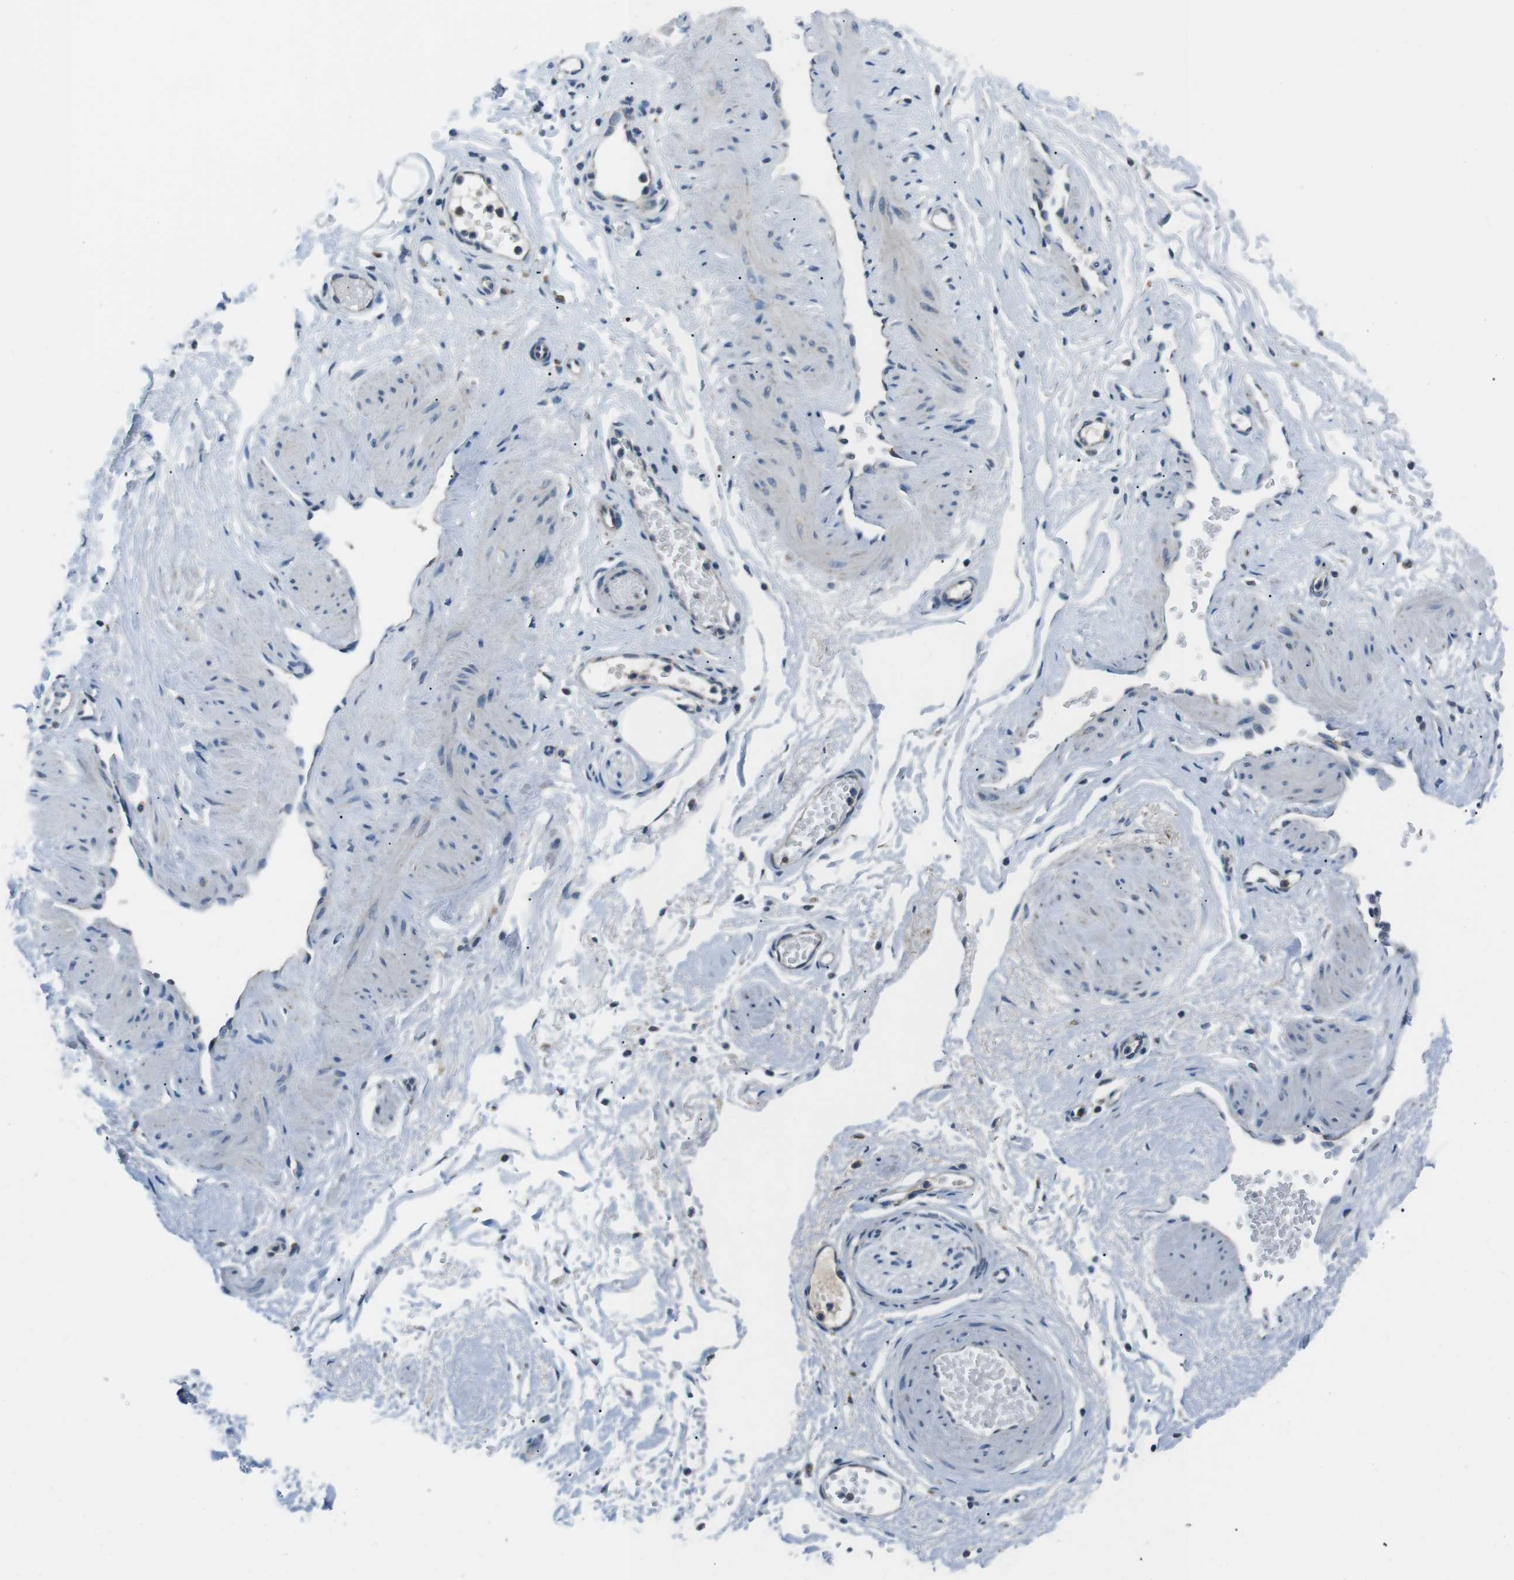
{"staining": {"intensity": "moderate", "quantity": "25%-75%", "location": "cytoplasmic/membranous"}, "tissue": "adipose tissue", "cell_type": "Adipocytes", "image_type": "normal", "snomed": [{"axis": "morphology", "description": "Normal tissue, NOS"}, {"axis": "topography", "description": "Soft tissue"}, {"axis": "topography", "description": "Vascular tissue"}], "caption": "Protein expression analysis of benign adipose tissue demonstrates moderate cytoplasmic/membranous positivity in about 25%-75% of adipocytes. (Stains: DAB in brown, nuclei in blue, Microscopy: brightfield microscopy at high magnification).", "gene": "FAM3B", "patient": {"sex": "female", "age": 35}}